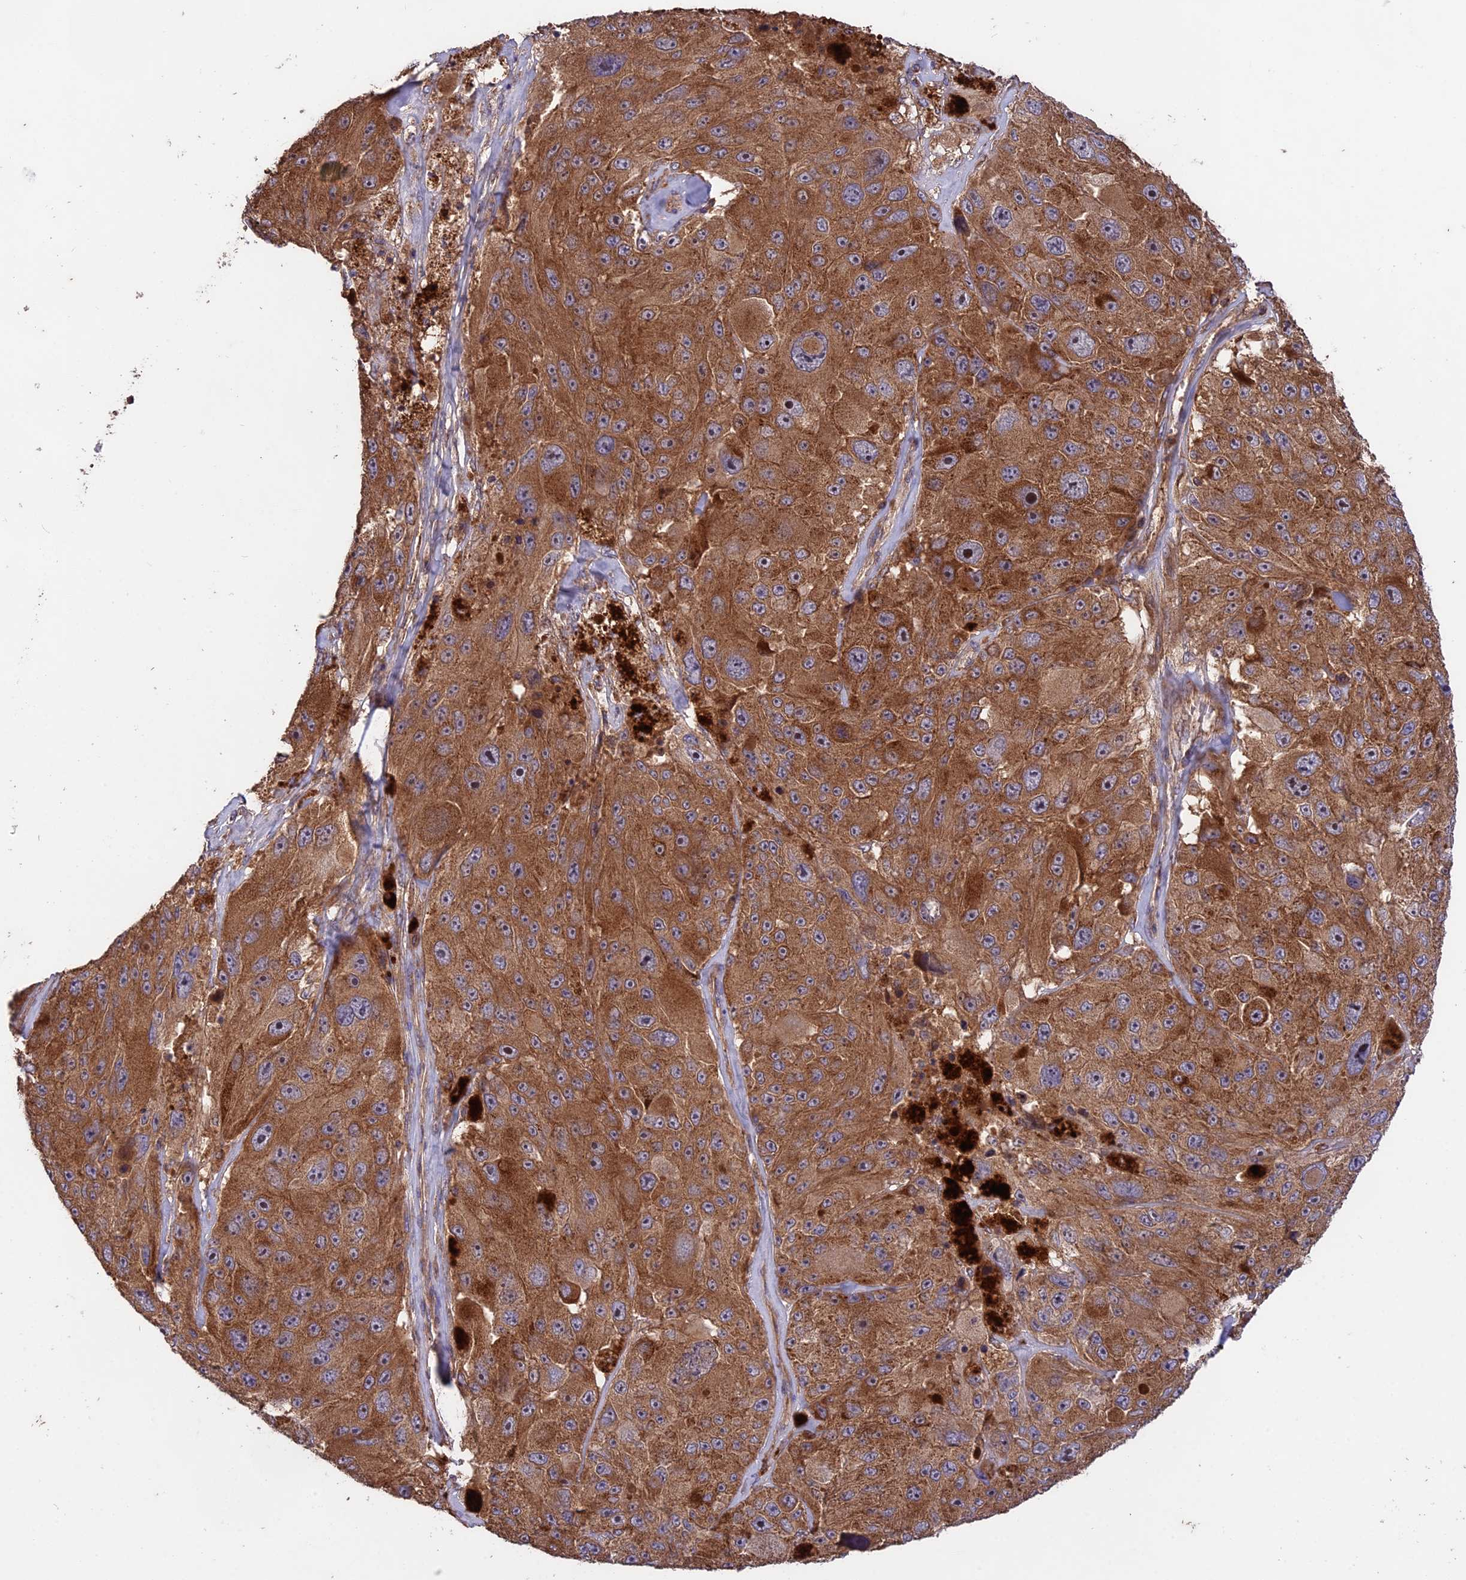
{"staining": {"intensity": "moderate", "quantity": ">75%", "location": "cytoplasmic/membranous"}, "tissue": "melanoma", "cell_type": "Tumor cells", "image_type": "cancer", "snomed": [{"axis": "morphology", "description": "Malignant melanoma, Metastatic site"}, {"axis": "topography", "description": "Lymph node"}], "caption": "Melanoma tissue demonstrates moderate cytoplasmic/membranous staining in about >75% of tumor cells", "gene": "NUDT8", "patient": {"sex": "male", "age": 62}}